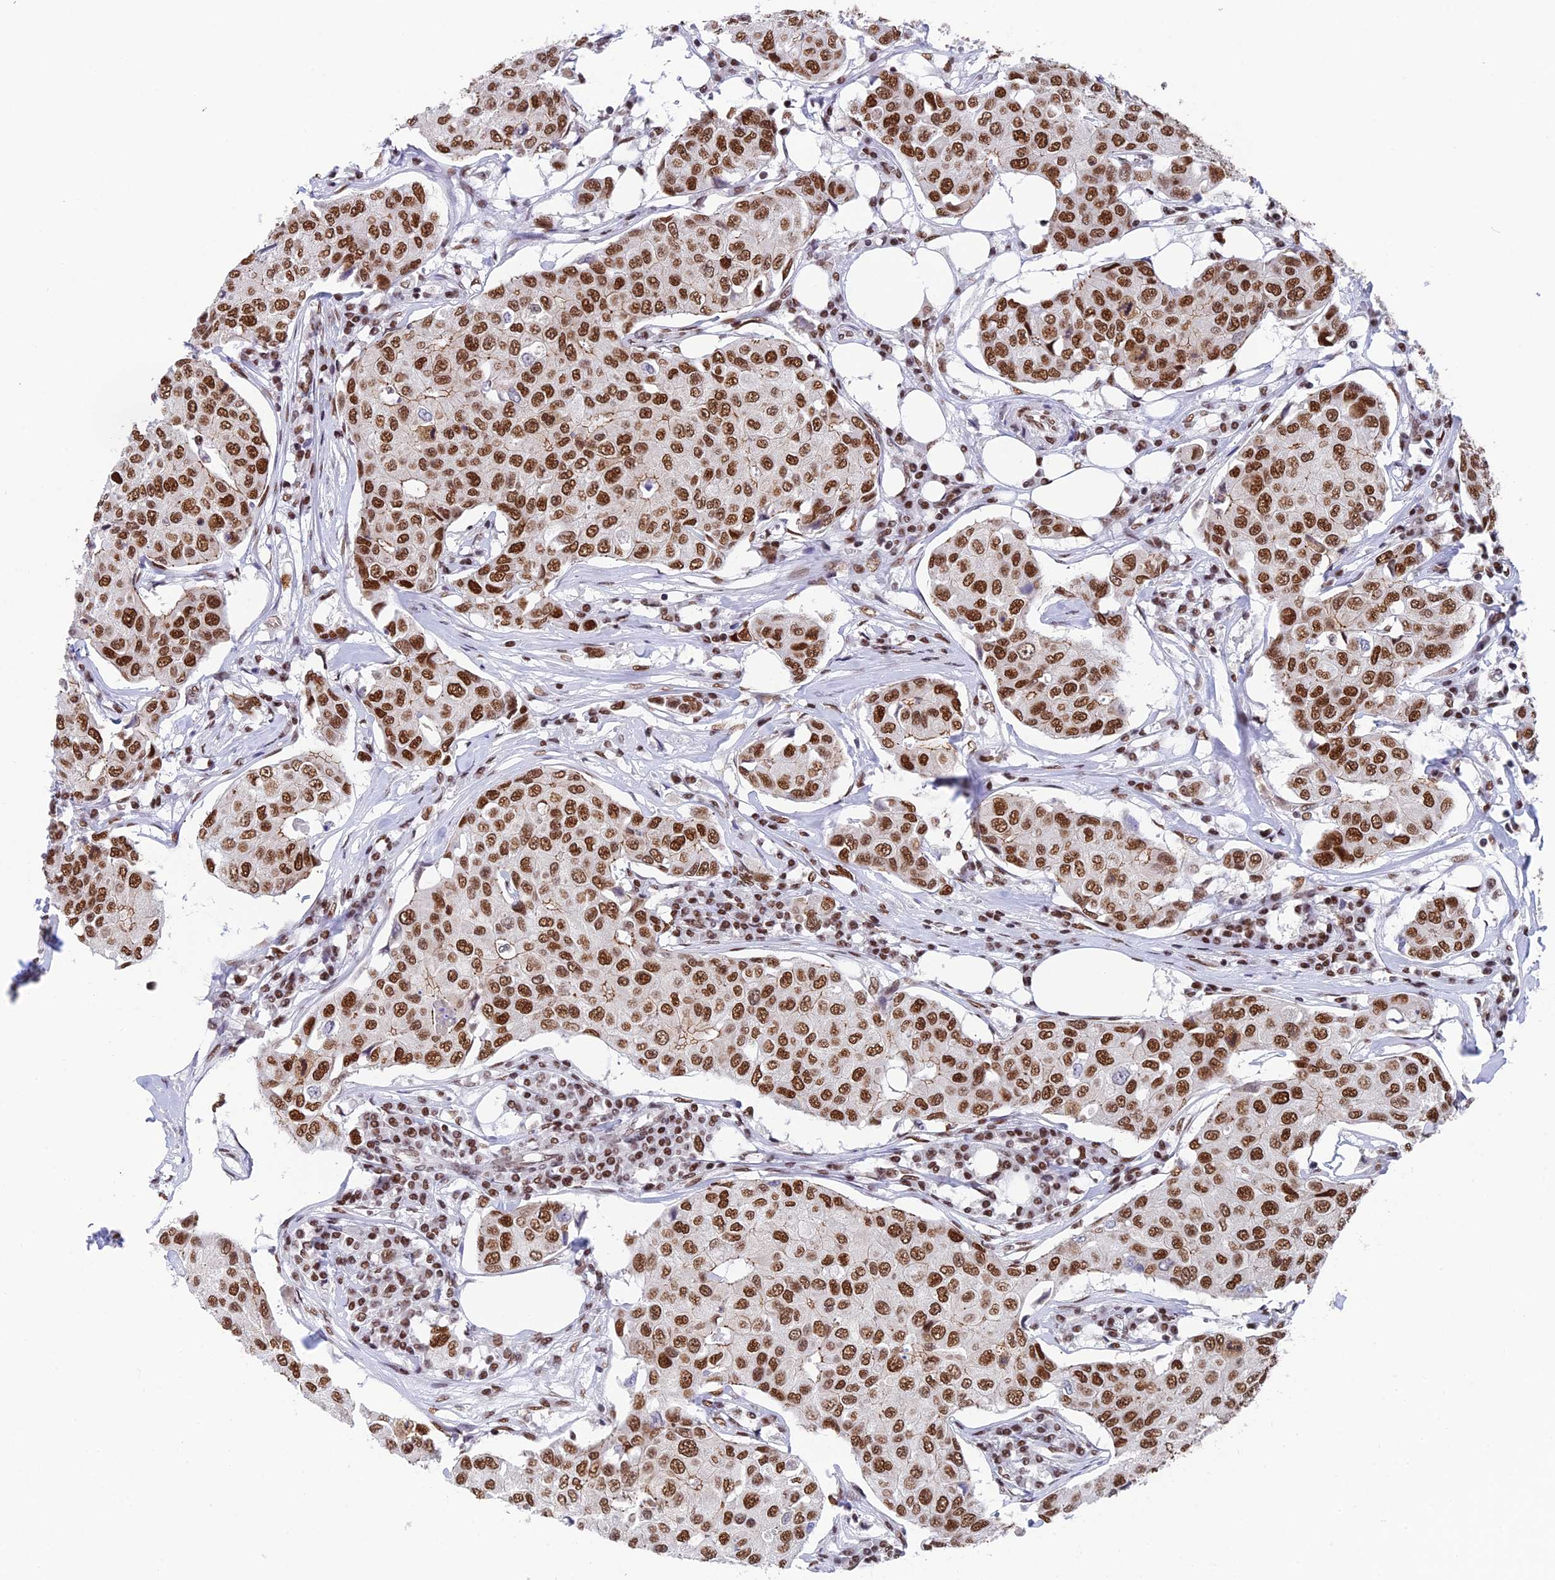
{"staining": {"intensity": "strong", "quantity": ">75%", "location": "nuclear"}, "tissue": "breast cancer", "cell_type": "Tumor cells", "image_type": "cancer", "snomed": [{"axis": "morphology", "description": "Duct carcinoma"}, {"axis": "topography", "description": "Breast"}], "caption": "Tumor cells exhibit strong nuclear positivity in approximately >75% of cells in breast cancer.", "gene": "EEF1AKMT3", "patient": {"sex": "female", "age": 80}}